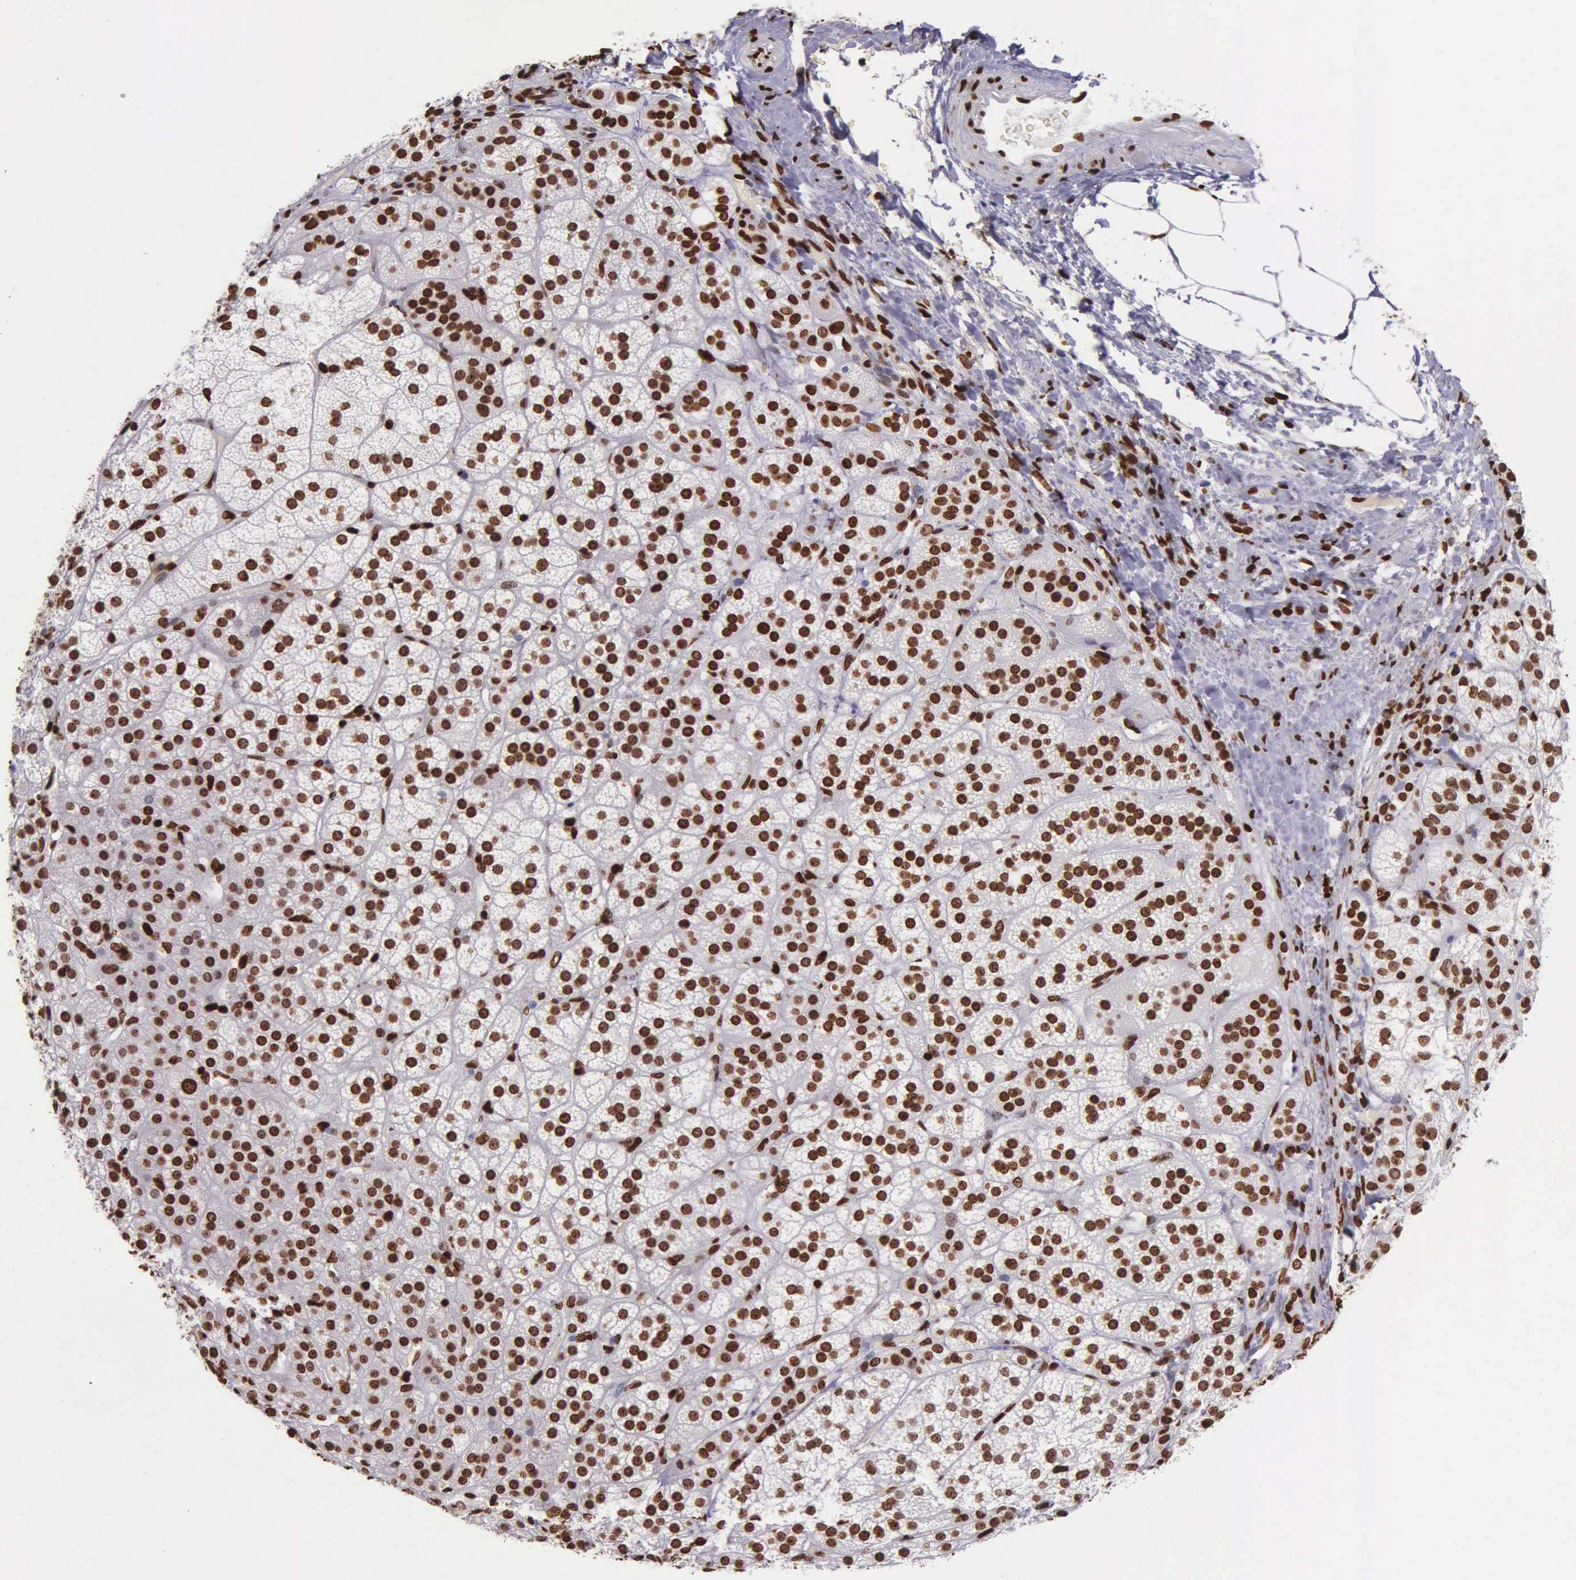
{"staining": {"intensity": "strong", "quantity": ">75%", "location": "nuclear"}, "tissue": "adrenal gland", "cell_type": "Glandular cells", "image_type": "normal", "snomed": [{"axis": "morphology", "description": "Normal tissue, NOS"}, {"axis": "topography", "description": "Adrenal gland"}], "caption": "Immunohistochemistry (IHC) of unremarkable adrenal gland demonstrates high levels of strong nuclear staining in approximately >75% of glandular cells.", "gene": "H1", "patient": {"sex": "female", "age": 60}}